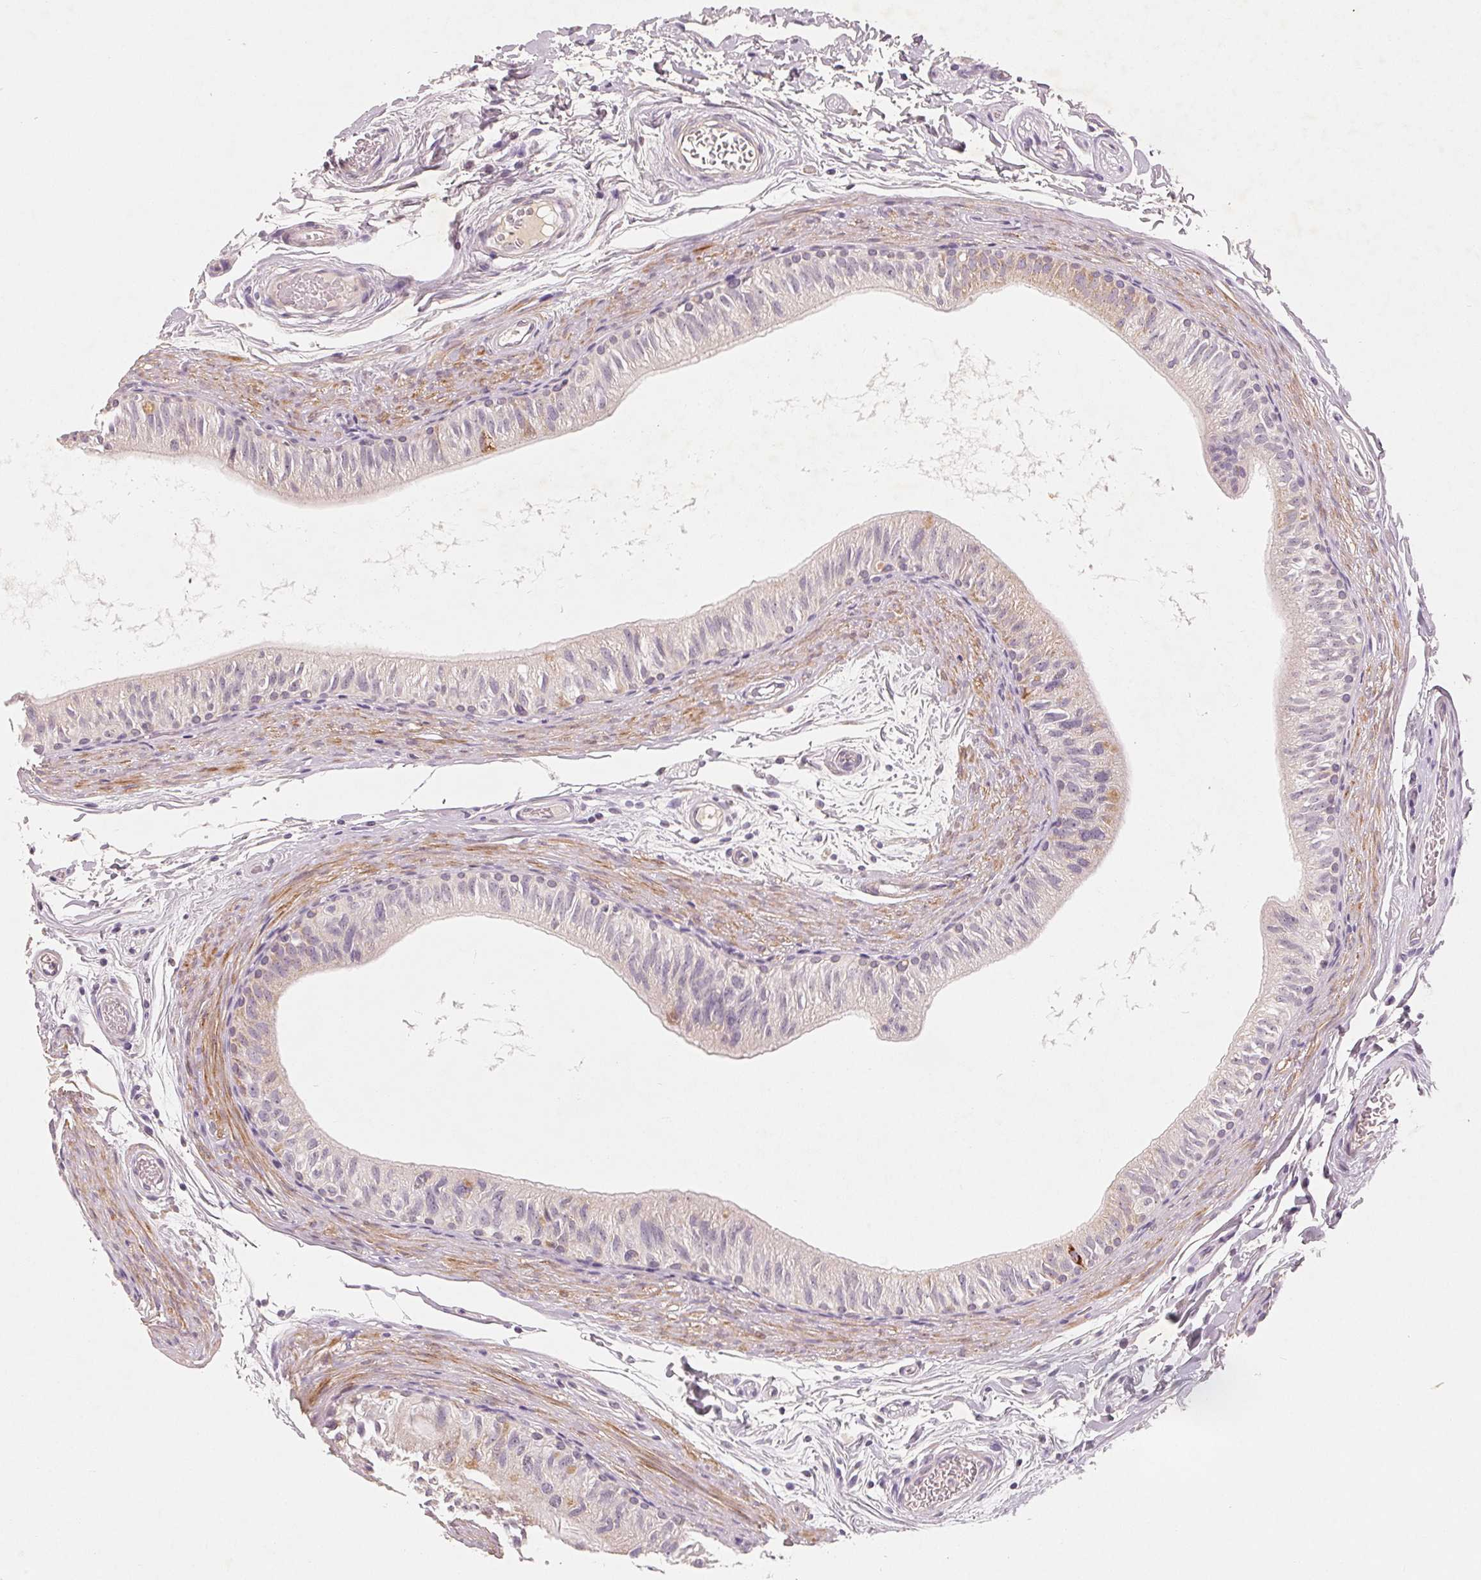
{"staining": {"intensity": "weak", "quantity": "25%-75%", "location": "cytoplasmic/membranous"}, "tissue": "epididymis", "cell_type": "Glandular cells", "image_type": "normal", "snomed": [{"axis": "morphology", "description": "Normal tissue, NOS"}, {"axis": "topography", "description": "Epididymis"}], "caption": "The photomicrograph displays a brown stain indicating the presence of a protein in the cytoplasmic/membranous of glandular cells in epididymis. The staining was performed using DAB, with brown indicating positive protein expression. Nuclei are stained blue with hematoxylin.", "gene": "GHITM", "patient": {"sex": "male", "age": 36}}